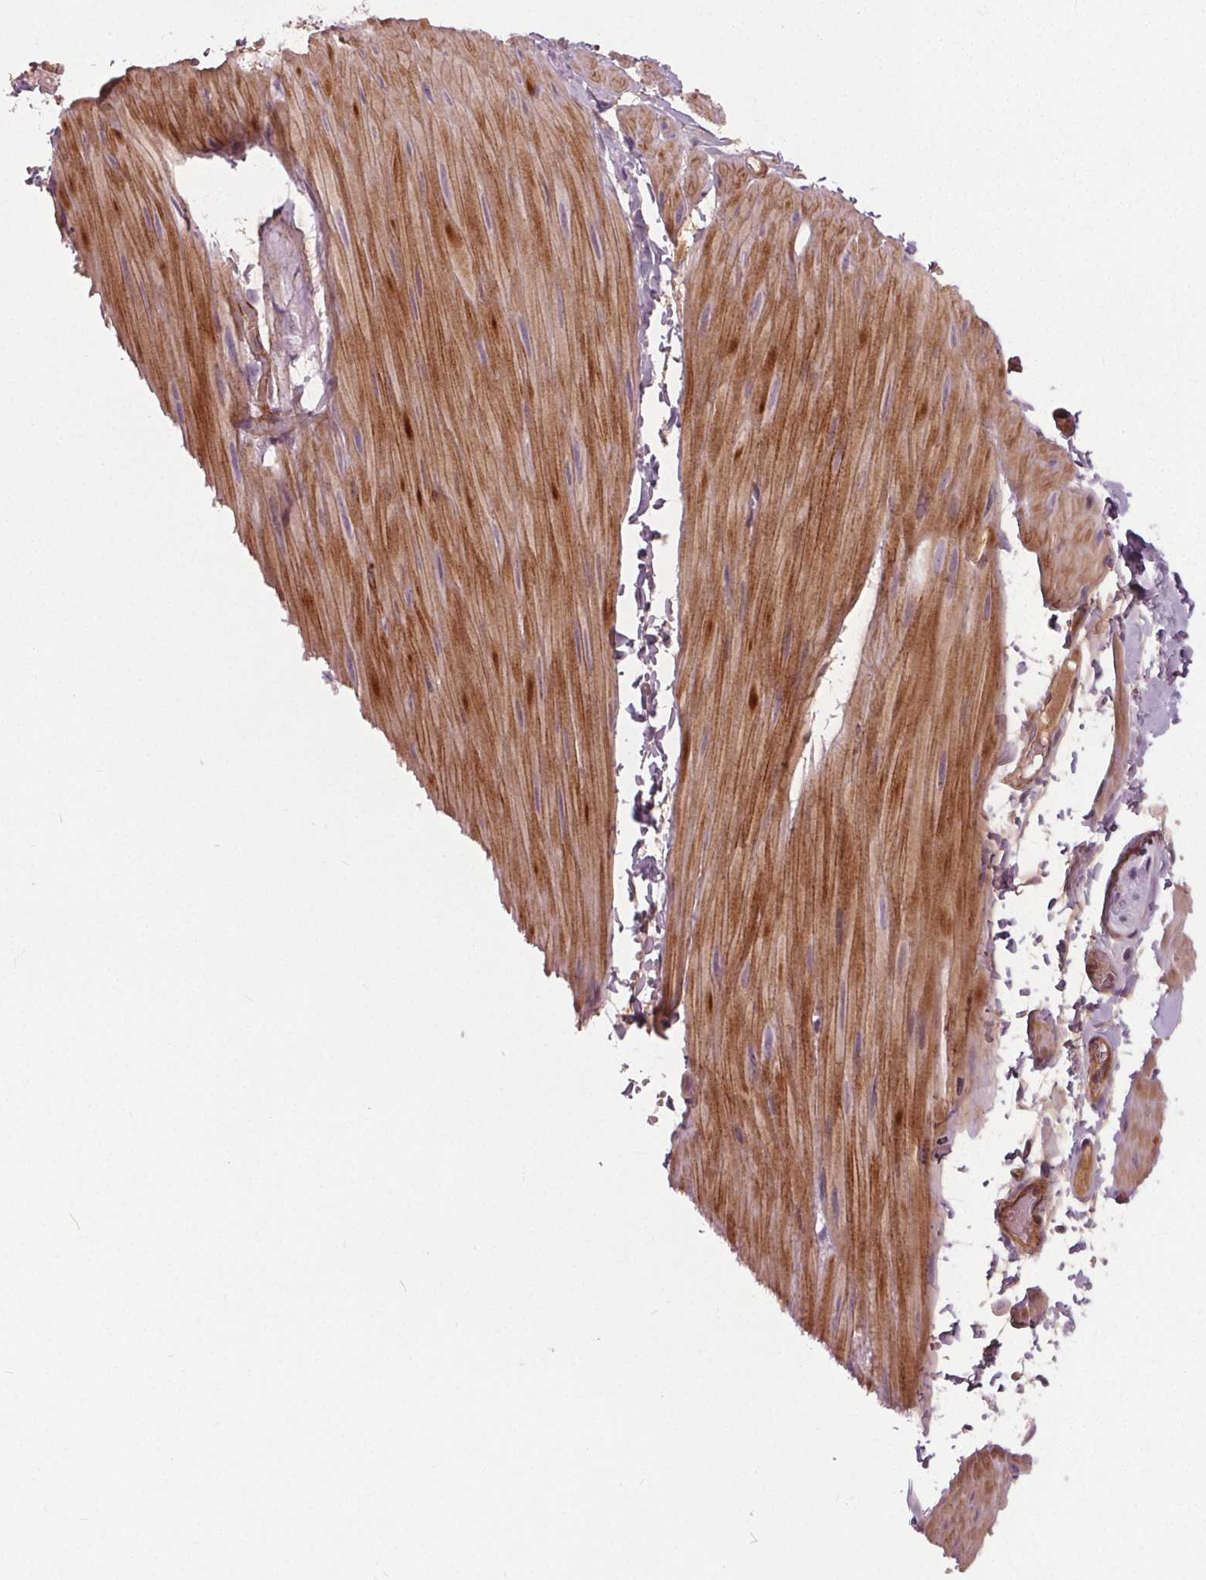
{"staining": {"intensity": "negative", "quantity": "none", "location": "none"}, "tissue": "adipose tissue", "cell_type": "Adipocytes", "image_type": "normal", "snomed": [{"axis": "morphology", "description": "Normal tissue, NOS"}, {"axis": "topography", "description": "Smooth muscle"}, {"axis": "topography", "description": "Peripheral nerve tissue"}], "caption": "Immunohistochemistry image of normal adipose tissue: human adipose tissue stained with DAB (3,3'-diaminobenzidine) demonstrates no significant protein positivity in adipocytes.", "gene": "PDGFD", "patient": {"sex": "male", "age": 58}}